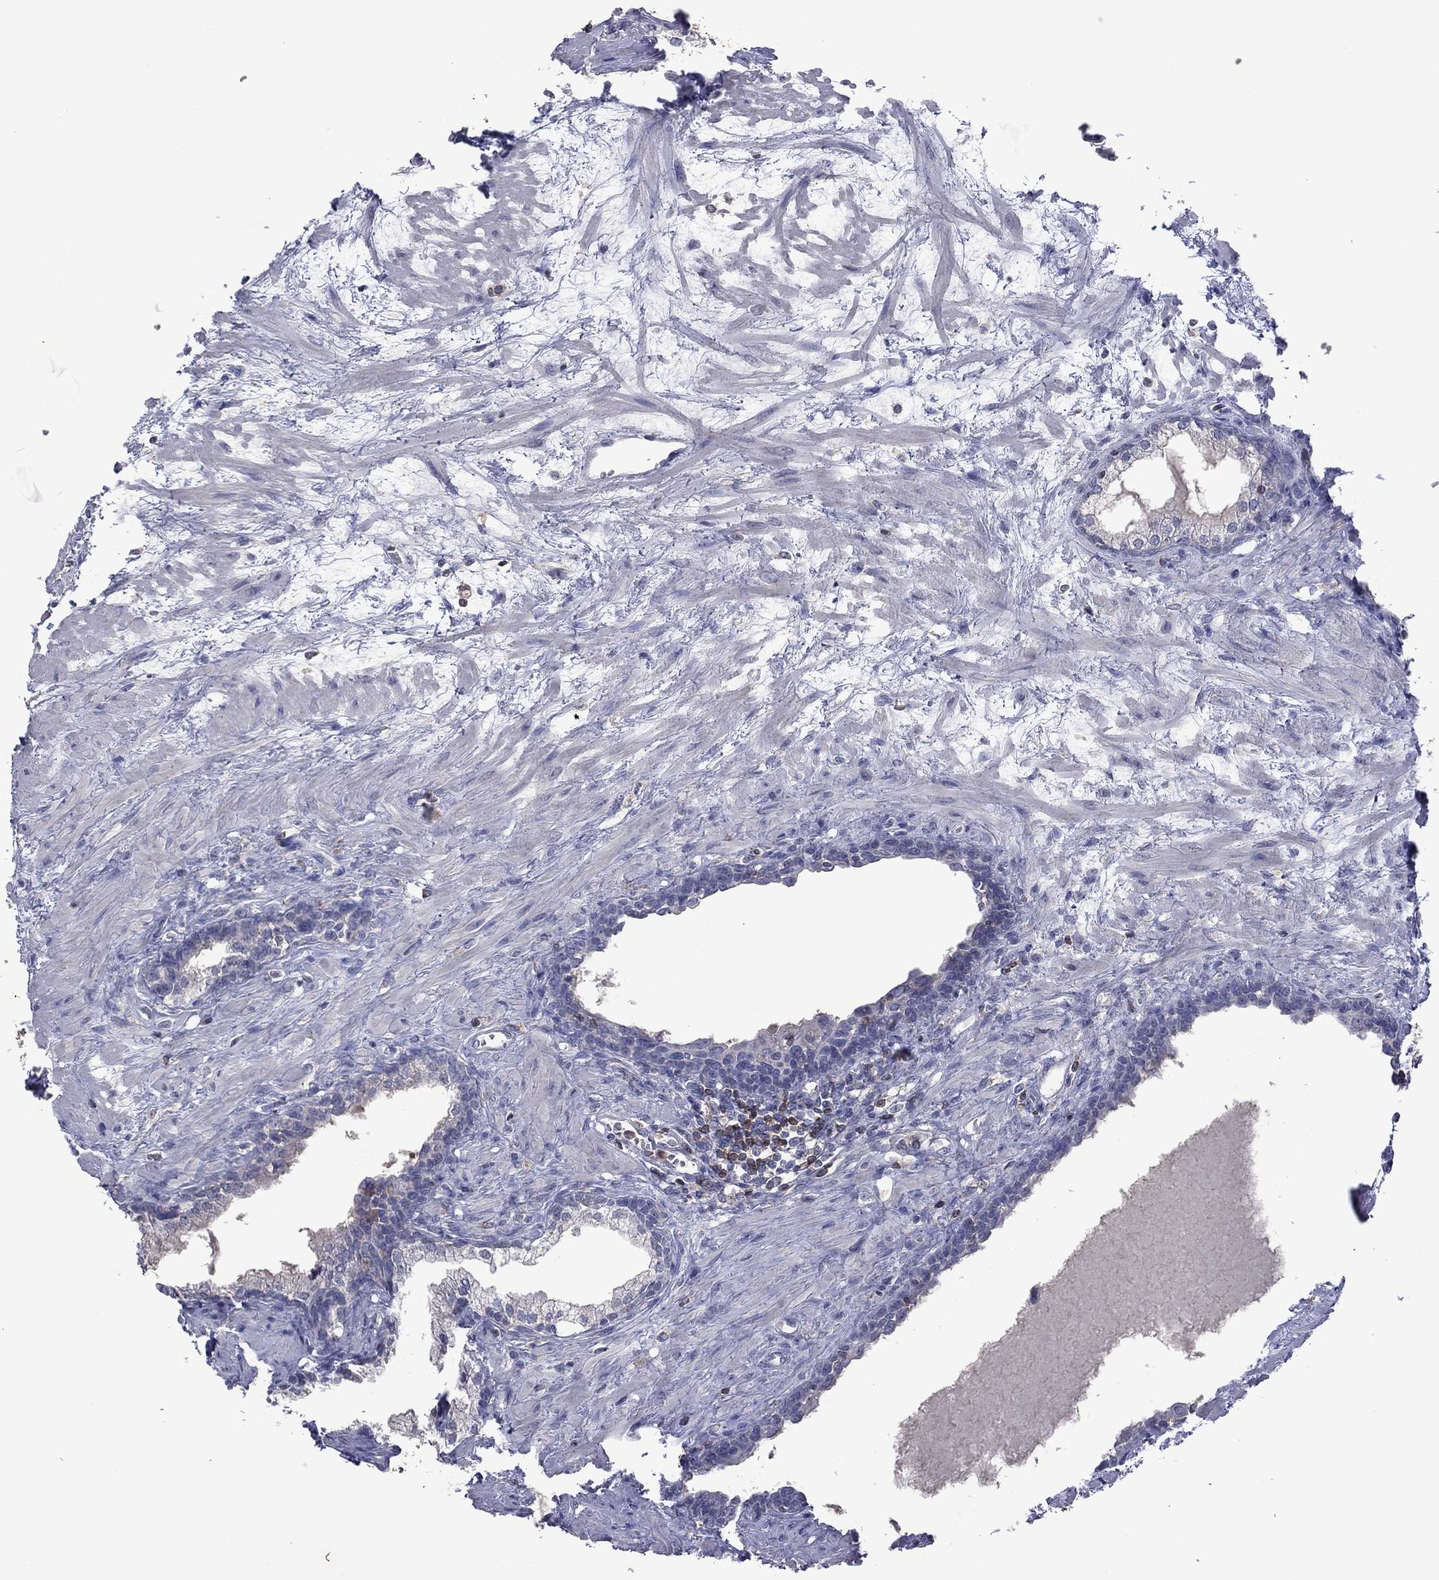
{"staining": {"intensity": "negative", "quantity": "none", "location": "none"}, "tissue": "prostate", "cell_type": "Glandular cells", "image_type": "normal", "snomed": [{"axis": "morphology", "description": "Normal tissue, NOS"}, {"axis": "topography", "description": "Prostate"}], "caption": "This is an IHC micrograph of unremarkable prostate. There is no expression in glandular cells.", "gene": "ENSG00000288520", "patient": {"sex": "male", "age": 63}}